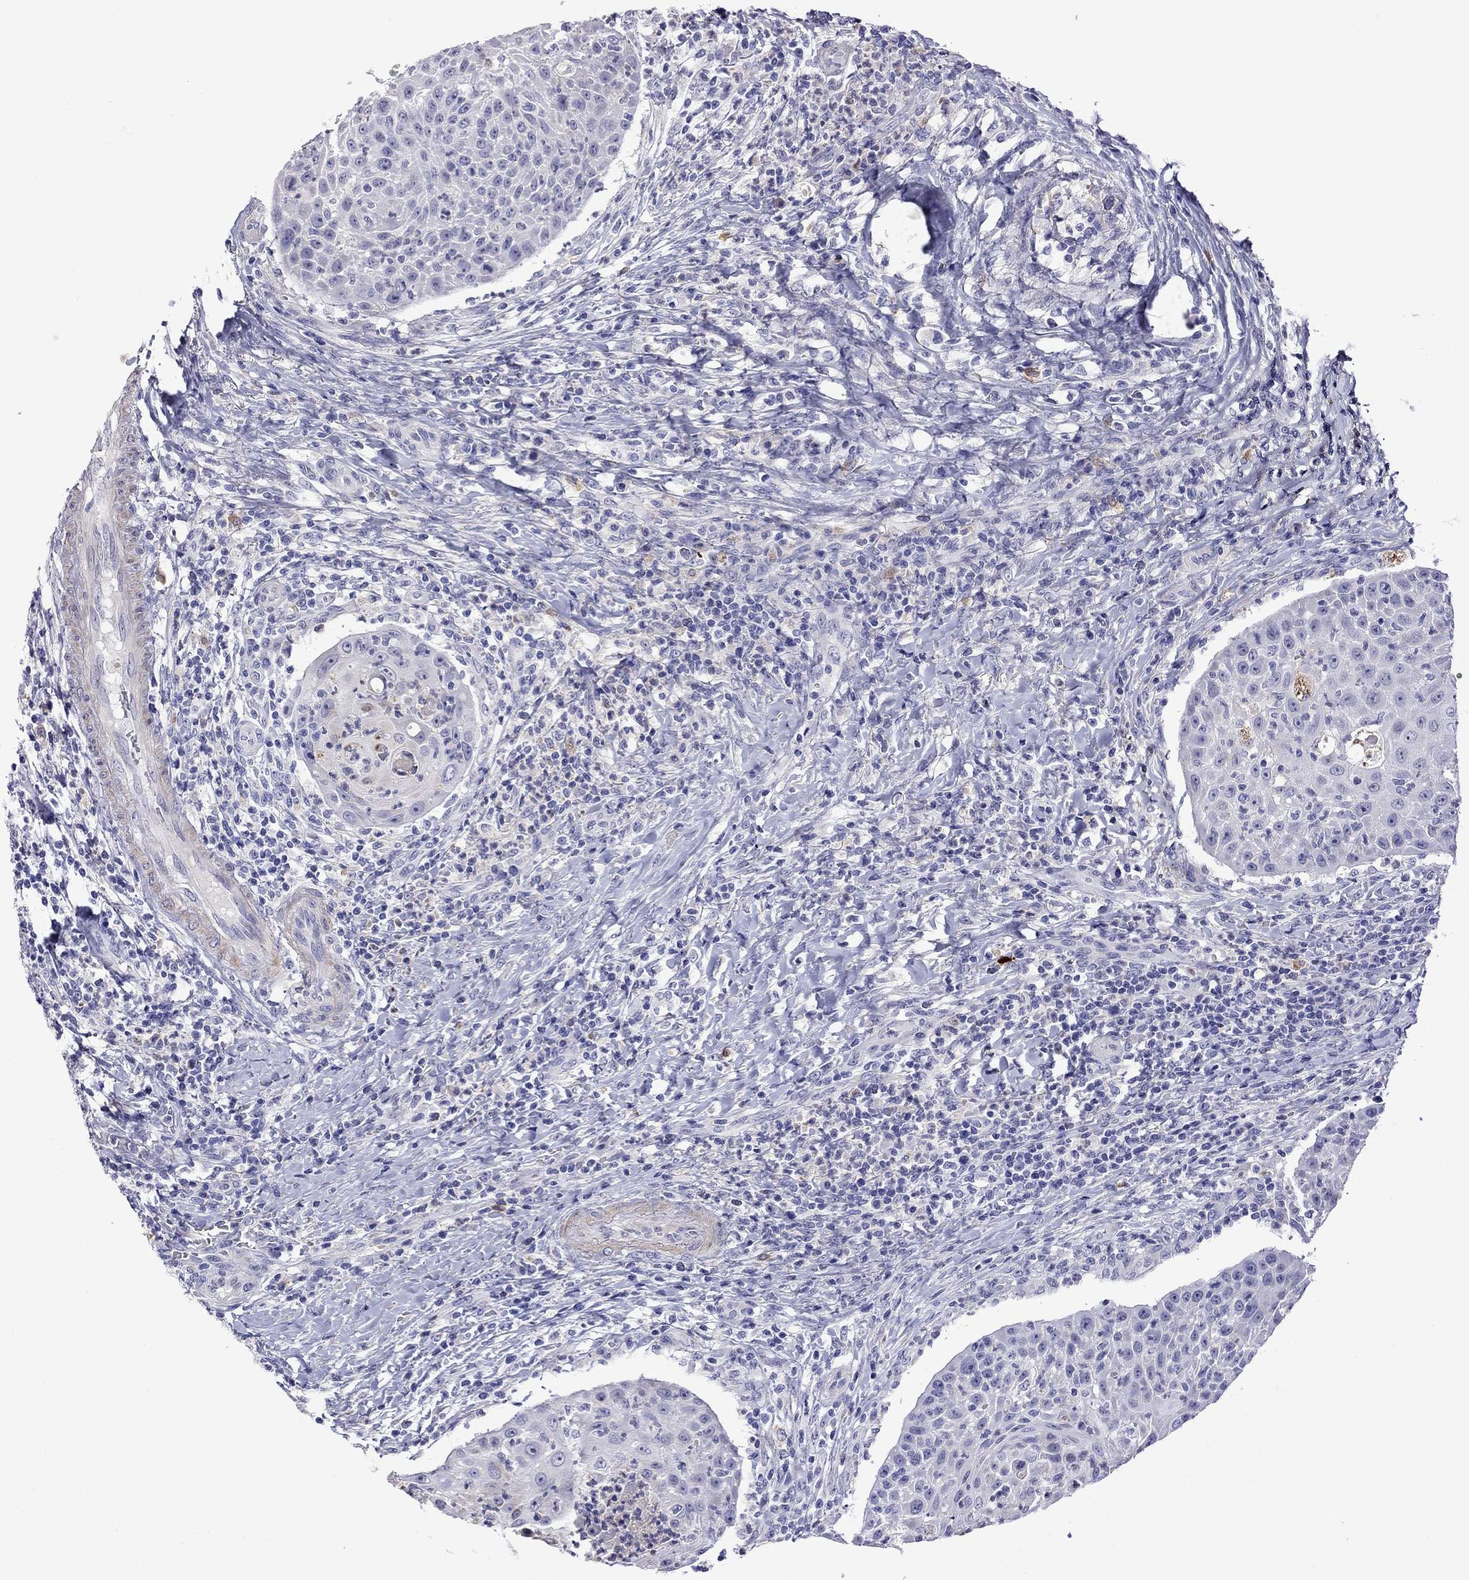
{"staining": {"intensity": "negative", "quantity": "none", "location": "none"}, "tissue": "head and neck cancer", "cell_type": "Tumor cells", "image_type": "cancer", "snomed": [{"axis": "morphology", "description": "Squamous cell carcinoma, NOS"}, {"axis": "topography", "description": "Head-Neck"}], "caption": "A micrograph of human head and neck squamous cell carcinoma is negative for staining in tumor cells. (Immunohistochemistry, brightfield microscopy, high magnification).", "gene": "STAR", "patient": {"sex": "male", "age": 69}}